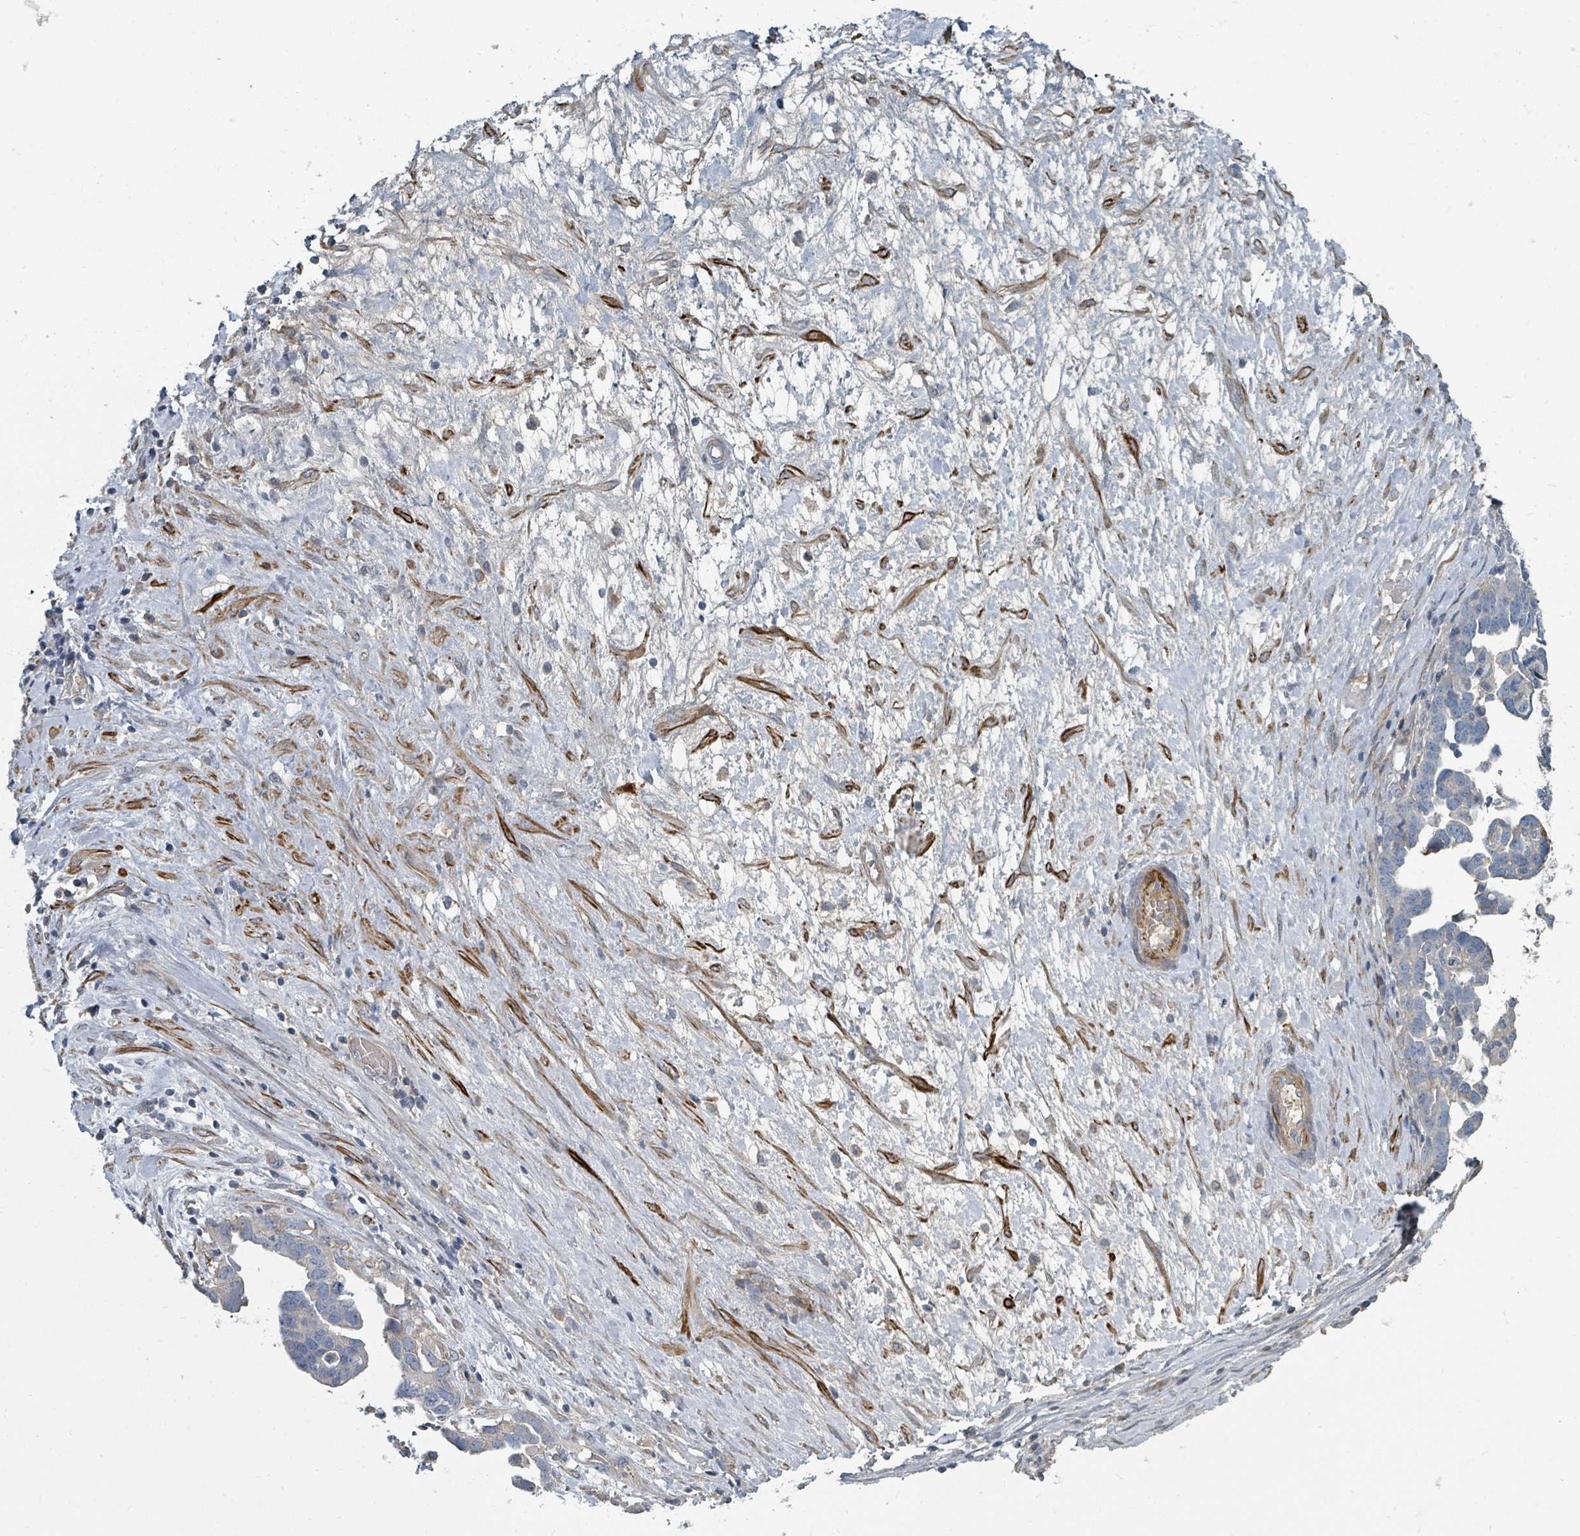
{"staining": {"intensity": "negative", "quantity": "none", "location": "none"}, "tissue": "ovarian cancer", "cell_type": "Tumor cells", "image_type": "cancer", "snomed": [{"axis": "morphology", "description": "Cystadenocarcinoma, serous, NOS"}, {"axis": "topography", "description": "Ovary"}], "caption": "The histopathology image demonstrates no significant staining in tumor cells of ovarian cancer (serous cystadenocarcinoma). The staining was performed using DAB to visualize the protein expression in brown, while the nuclei were stained in blue with hematoxylin (Magnification: 20x).", "gene": "SLC44A5", "patient": {"sex": "female", "age": 54}}